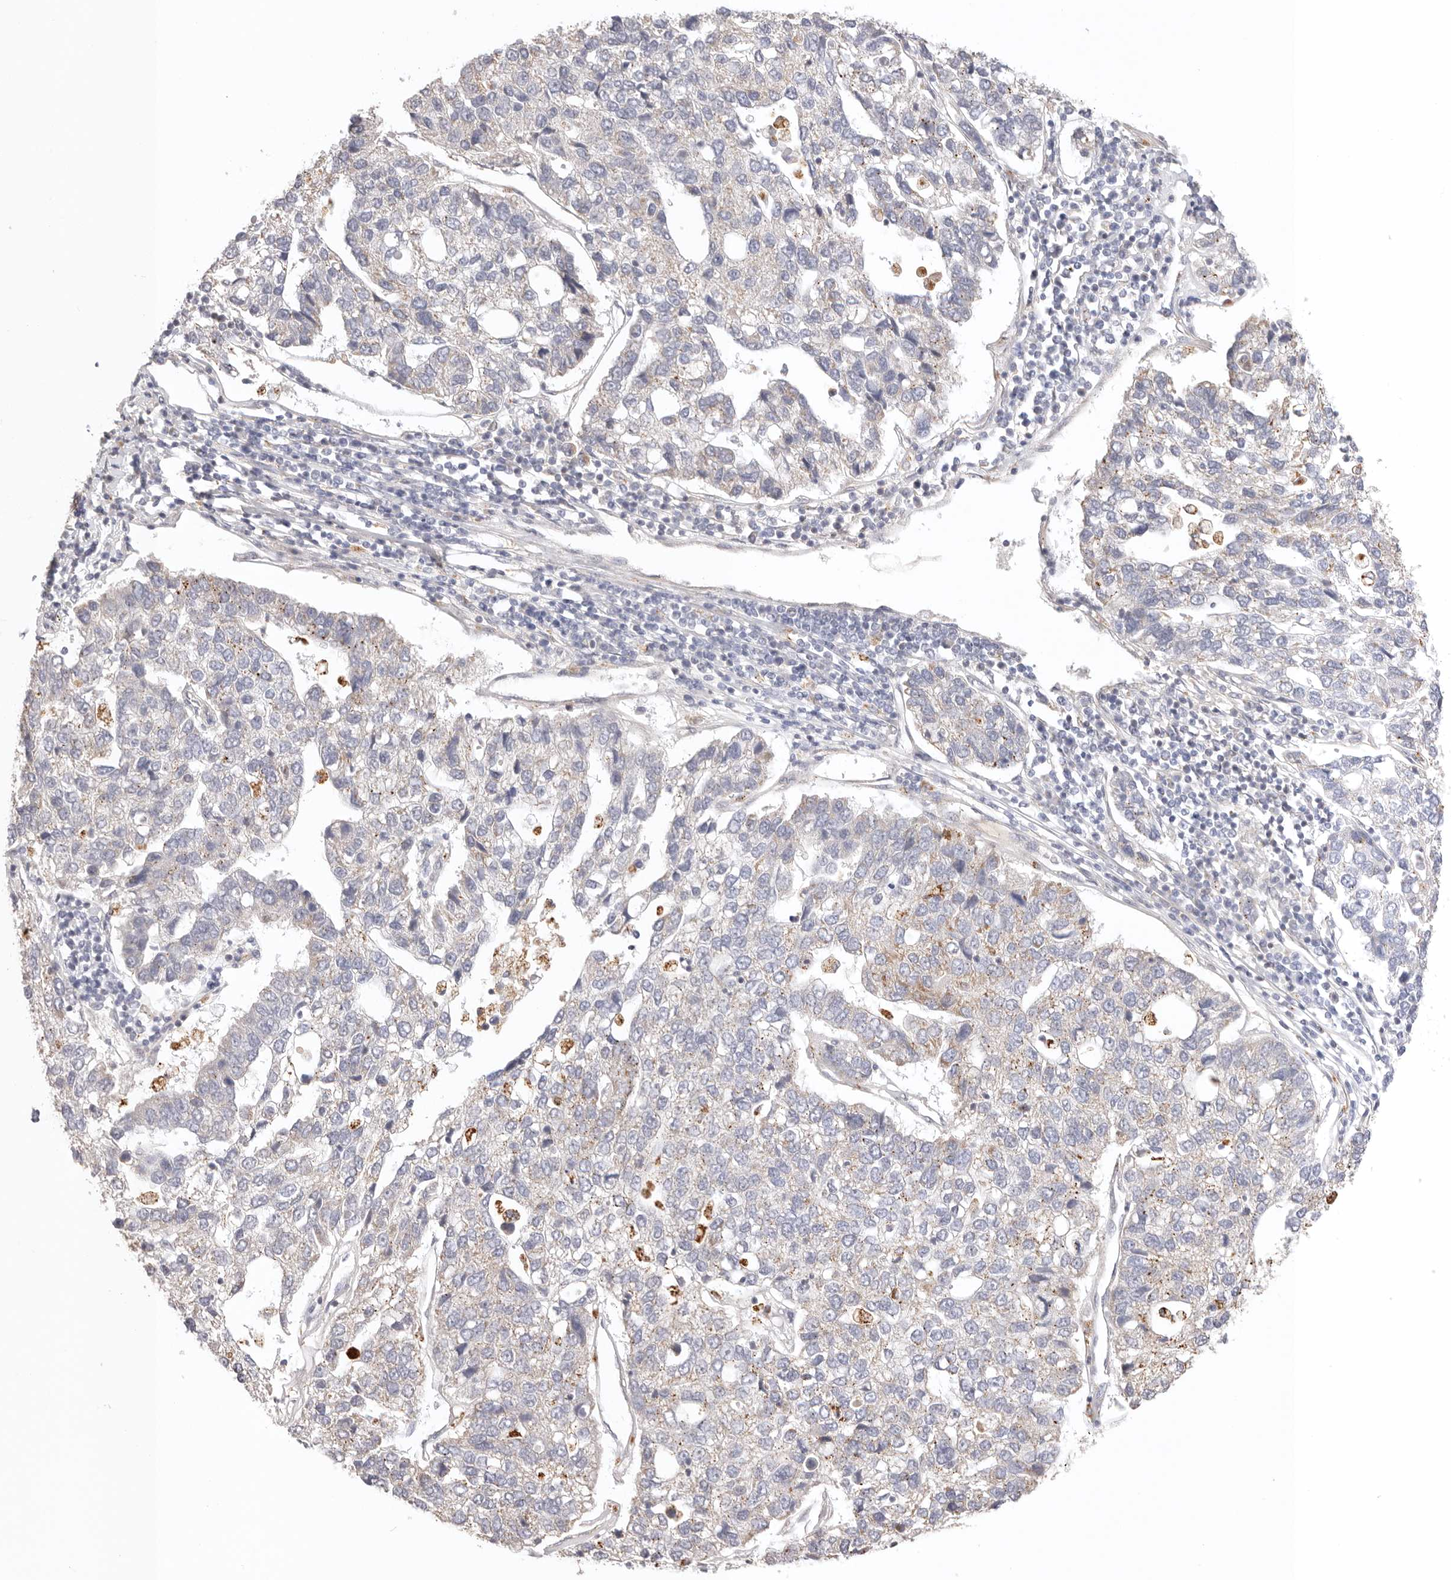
{"staining": {"intensity": "moderate", "quantity": "<25%", "location": "cytoplasmic/membranous"}, "tissue": "pancreatic cancer", "cell_type": "Tumor cells", "image_type": "cancer", "snomed": [{"axis": "morphology", "description": "Adenocarcinoma, NOS"}, {"axis": "topography", "description": "Pancreas"}], "caption": "DAB (3,3'-diaminobenzidine) immunohistochemical staining of human pancreatic adenocarcinoma shows moderate cytoplasmic/membranous protein expression in approximately <25% of tumor cells.", "gene": "KCMF1", "patient": {"sex": "female", "age": 61}}